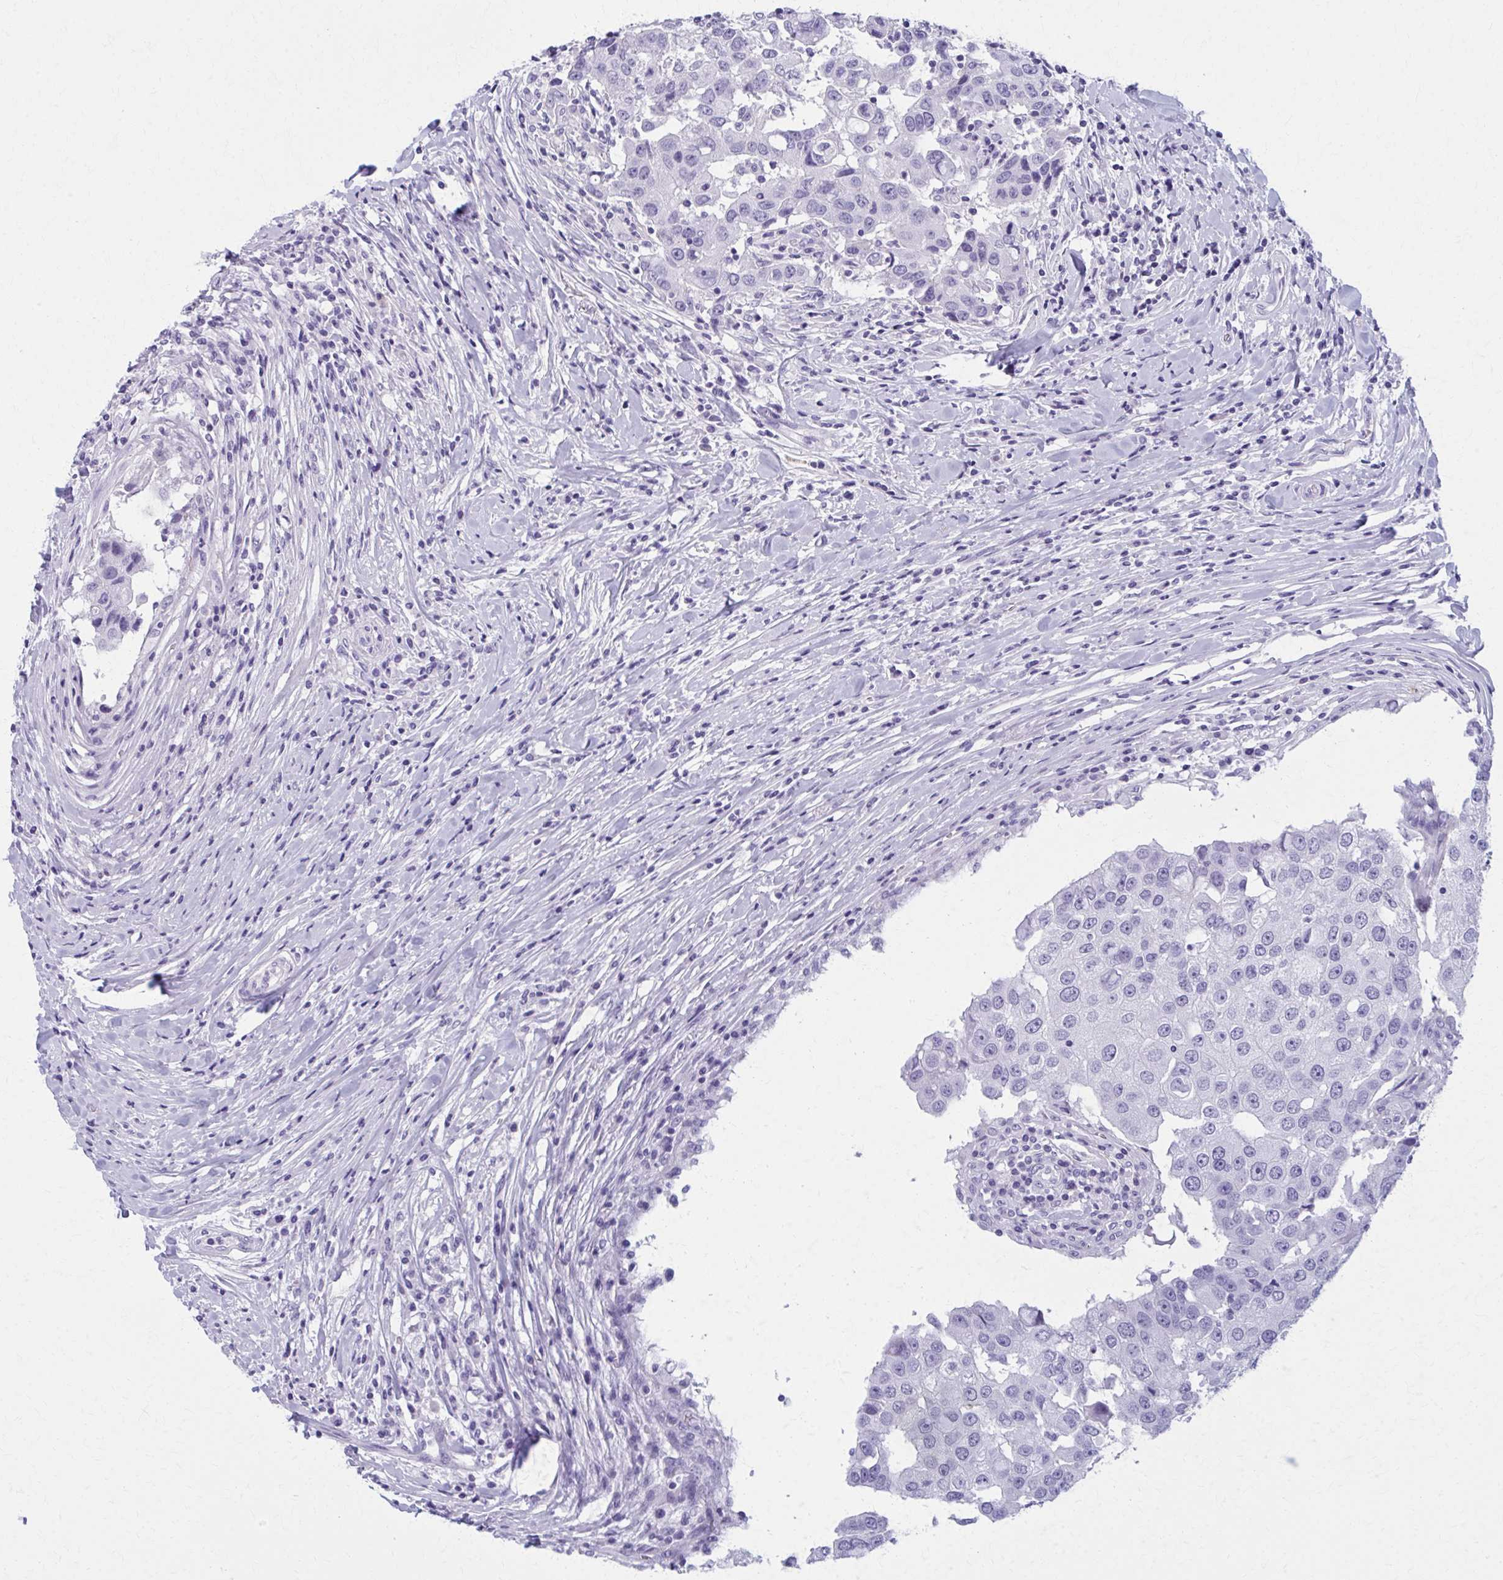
{"staining": {"intensity": "negative", "quantity": "none", "location": "none"}, "tissue": "breast cancer", "cell_type": "Tumor cells", "image_type": "cancer", "snomed": [{"axis": "morphology", "description": "Duct carcinoma"}, {"axis": "topography", "description": "Breast"}], "caption": "Protein analysis of breast cancer demonstrates no significant staining in tumor cells.", "gene": "MPLKIP", "patient": {"sex": "female", "age": 27}}